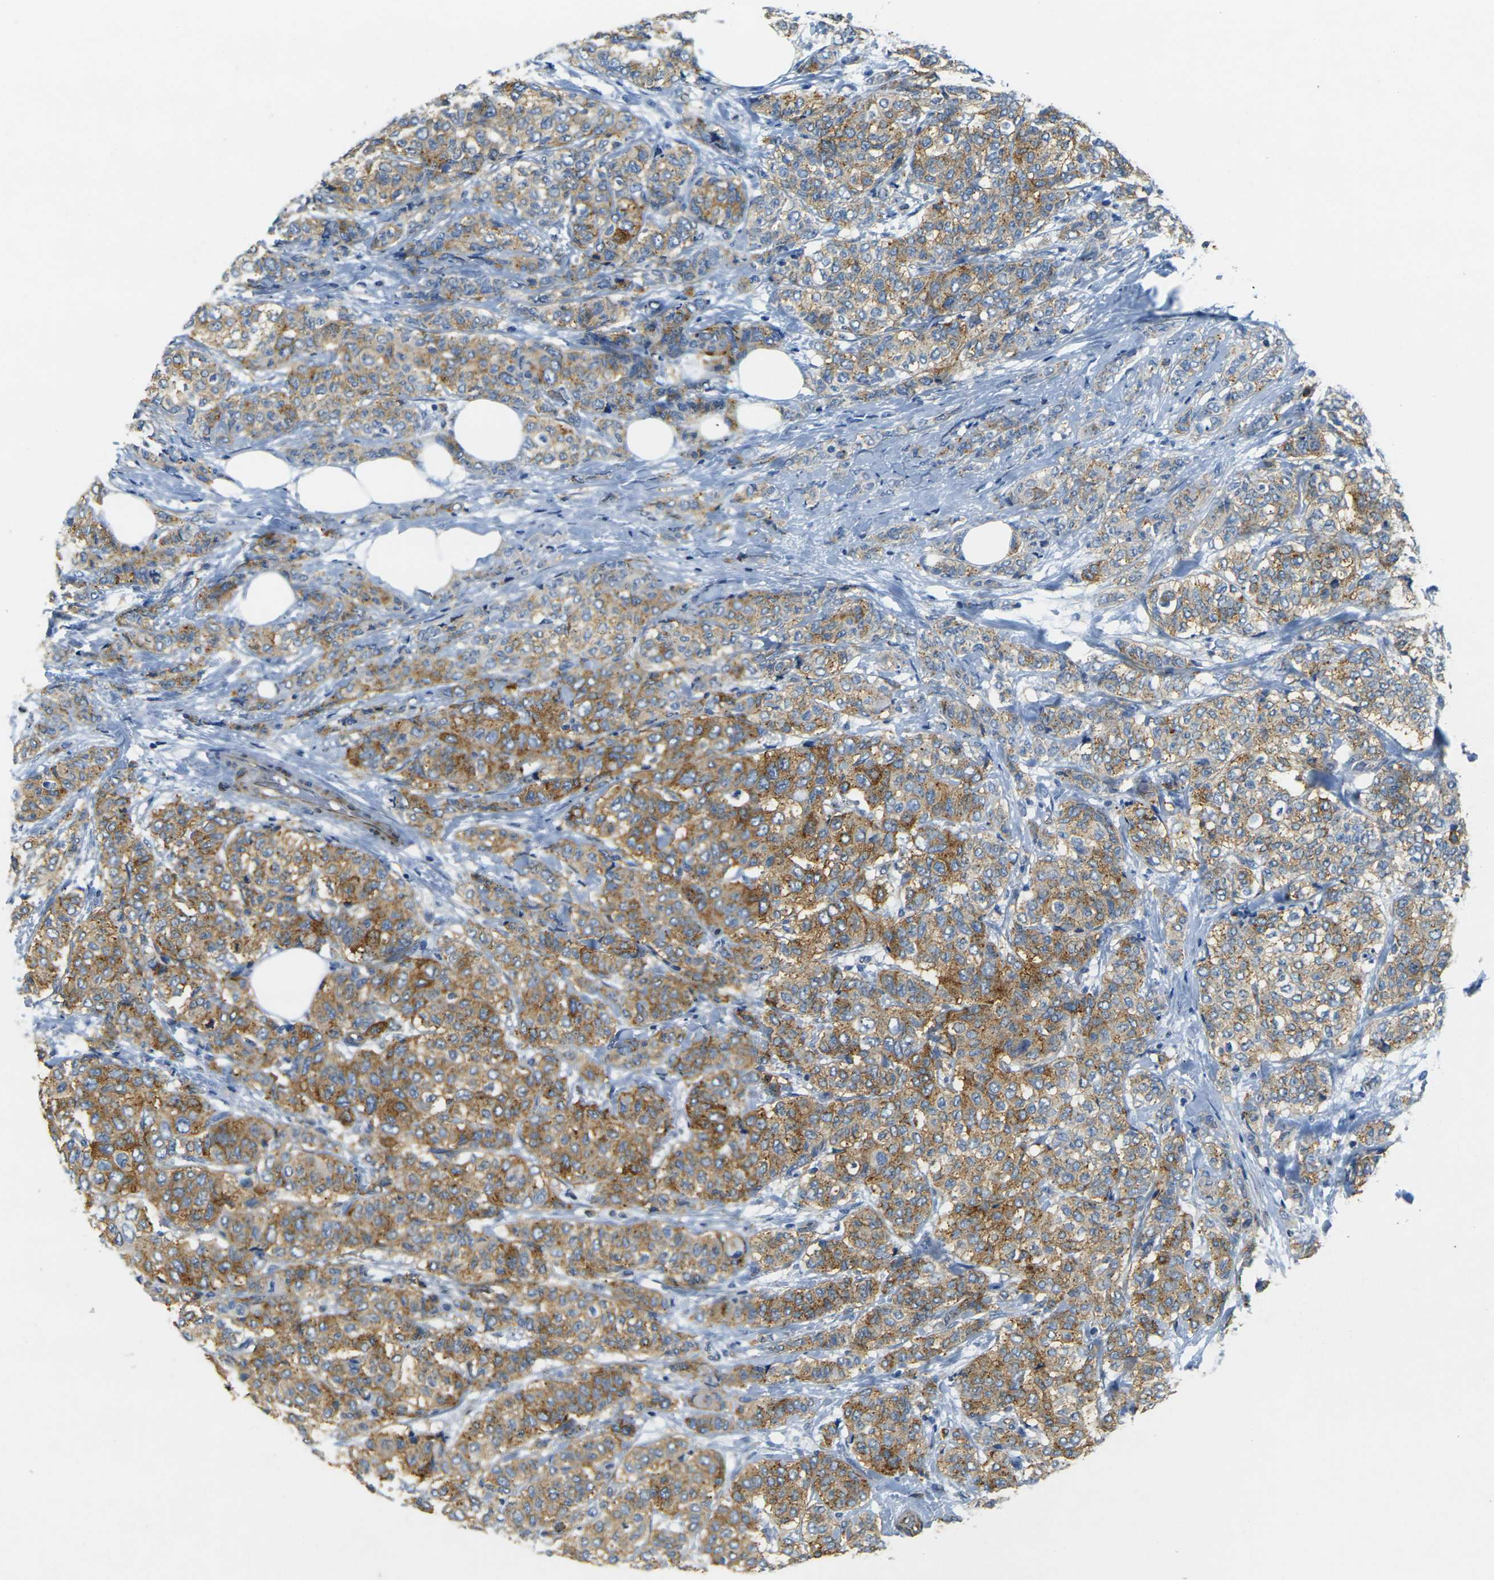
{"staining": {"intensity": "moderate", "quantity": "25%-75%", "location": "cytoplasmic/membranous"}, "tissue": "breast cancer", "cell_type": "Tumor cells", "image_type": "cancer", "snomed": [{"axis": "morphology", "description": "Lobular carcinoma"}, {"axis": "topography", "description": "Breast"}], "caption": "Tumor cells exhibit medium levels of moderate cytoplasmic/membranous expression in about 25%-75% of cells in breast cancer (lobular carcinoma).", "gene": "SORT1", "patient": {"sex": "female", "age": 60}}